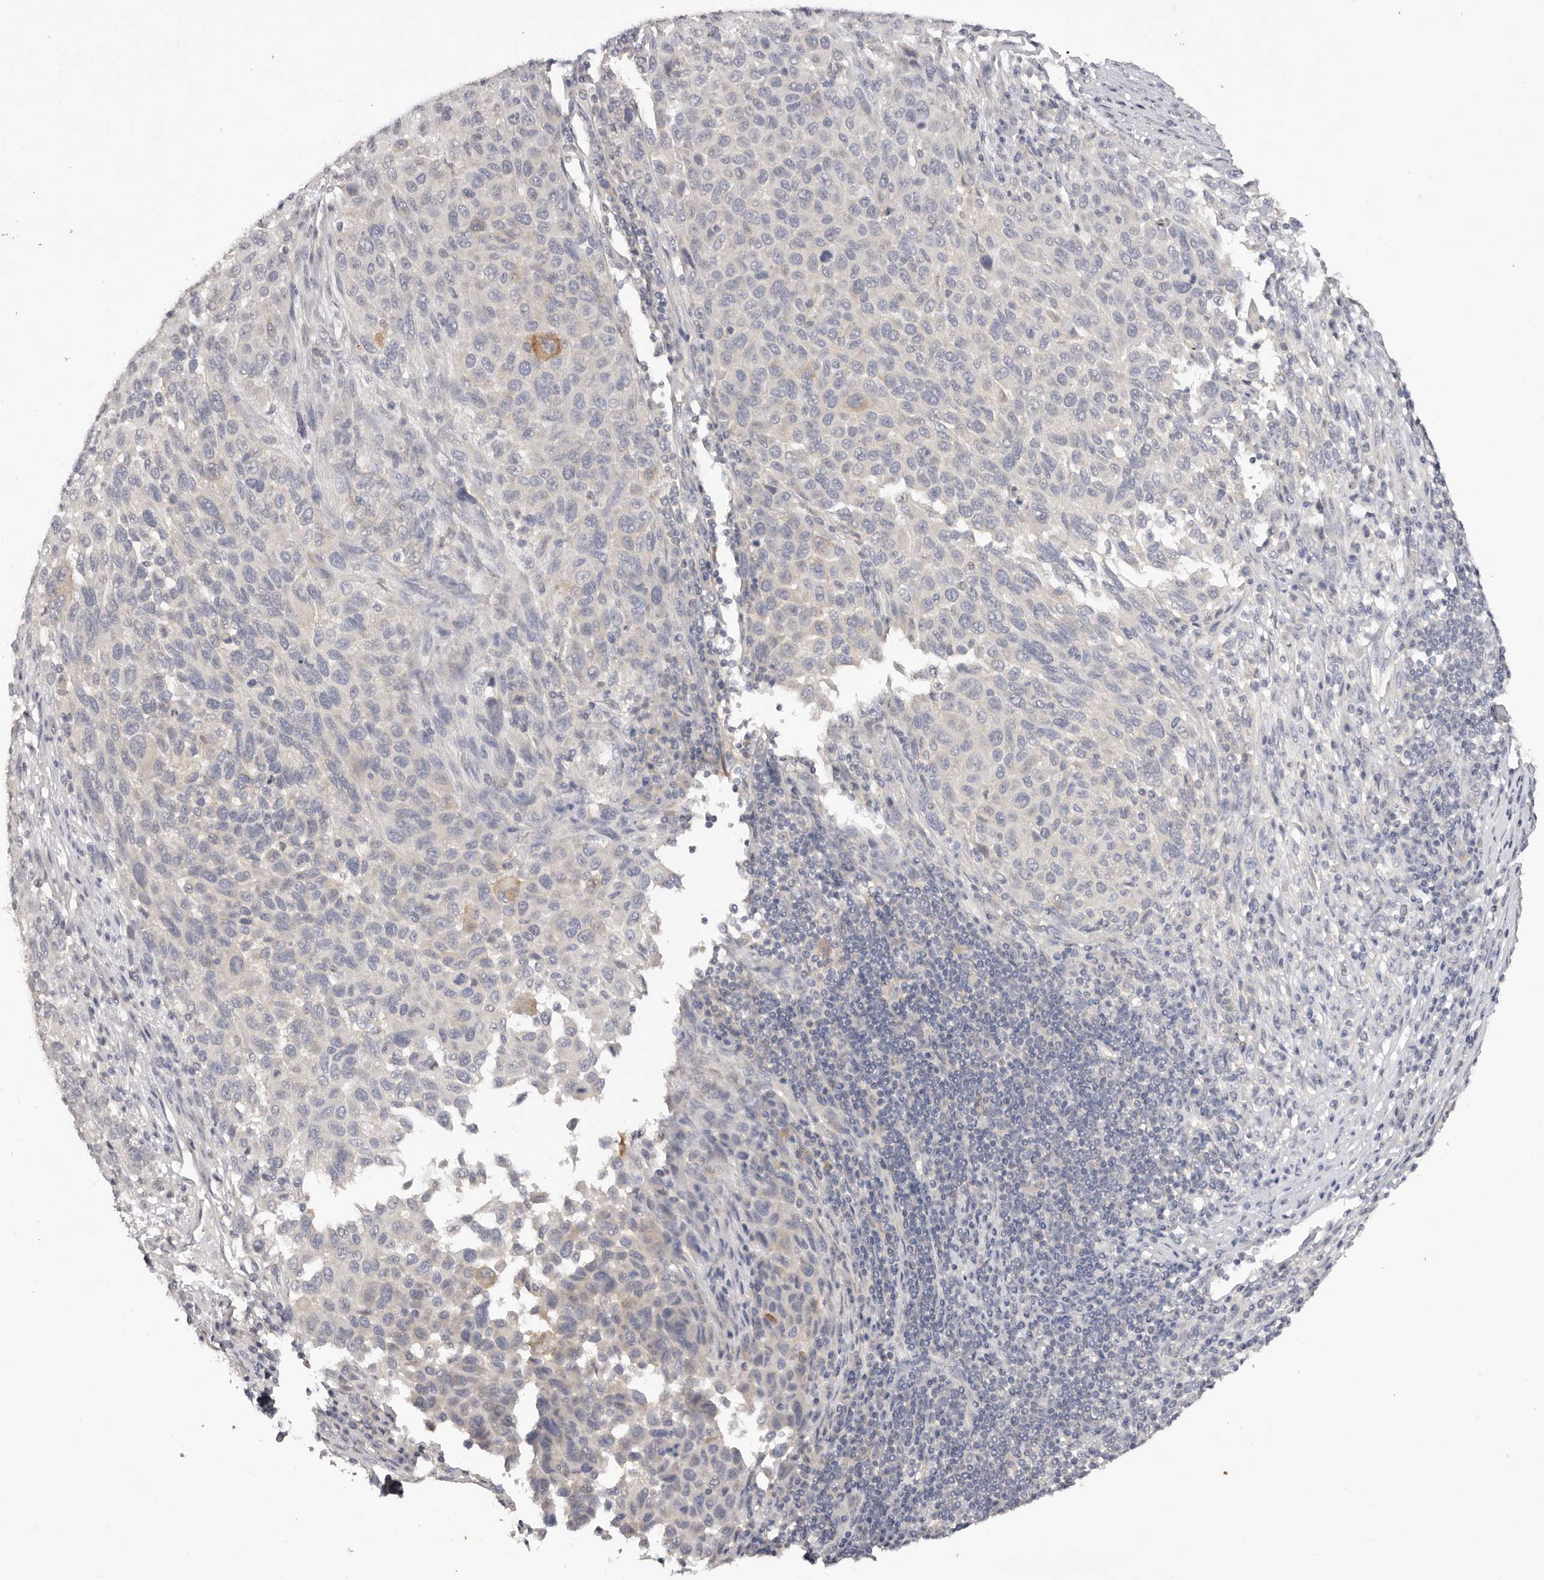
{"staining": {"intensity": "negative", "quantity": "none", "location": "none"}, "tissue": "melanoma", "cell_type": "Tumor cells", "image_type": "cancer", "snomed": [{"axis": "morphology", "description": "Malignant melanoma, Metastatic site"}, {"axis": "topography", "description": "Lymph node"}], "caption": "The photomicrograph displays no staining of tumor cells in malignant melanoma (metastatic site).", "gene": "SCUBE2", "patient": {"sex": "male", "age": 61}}